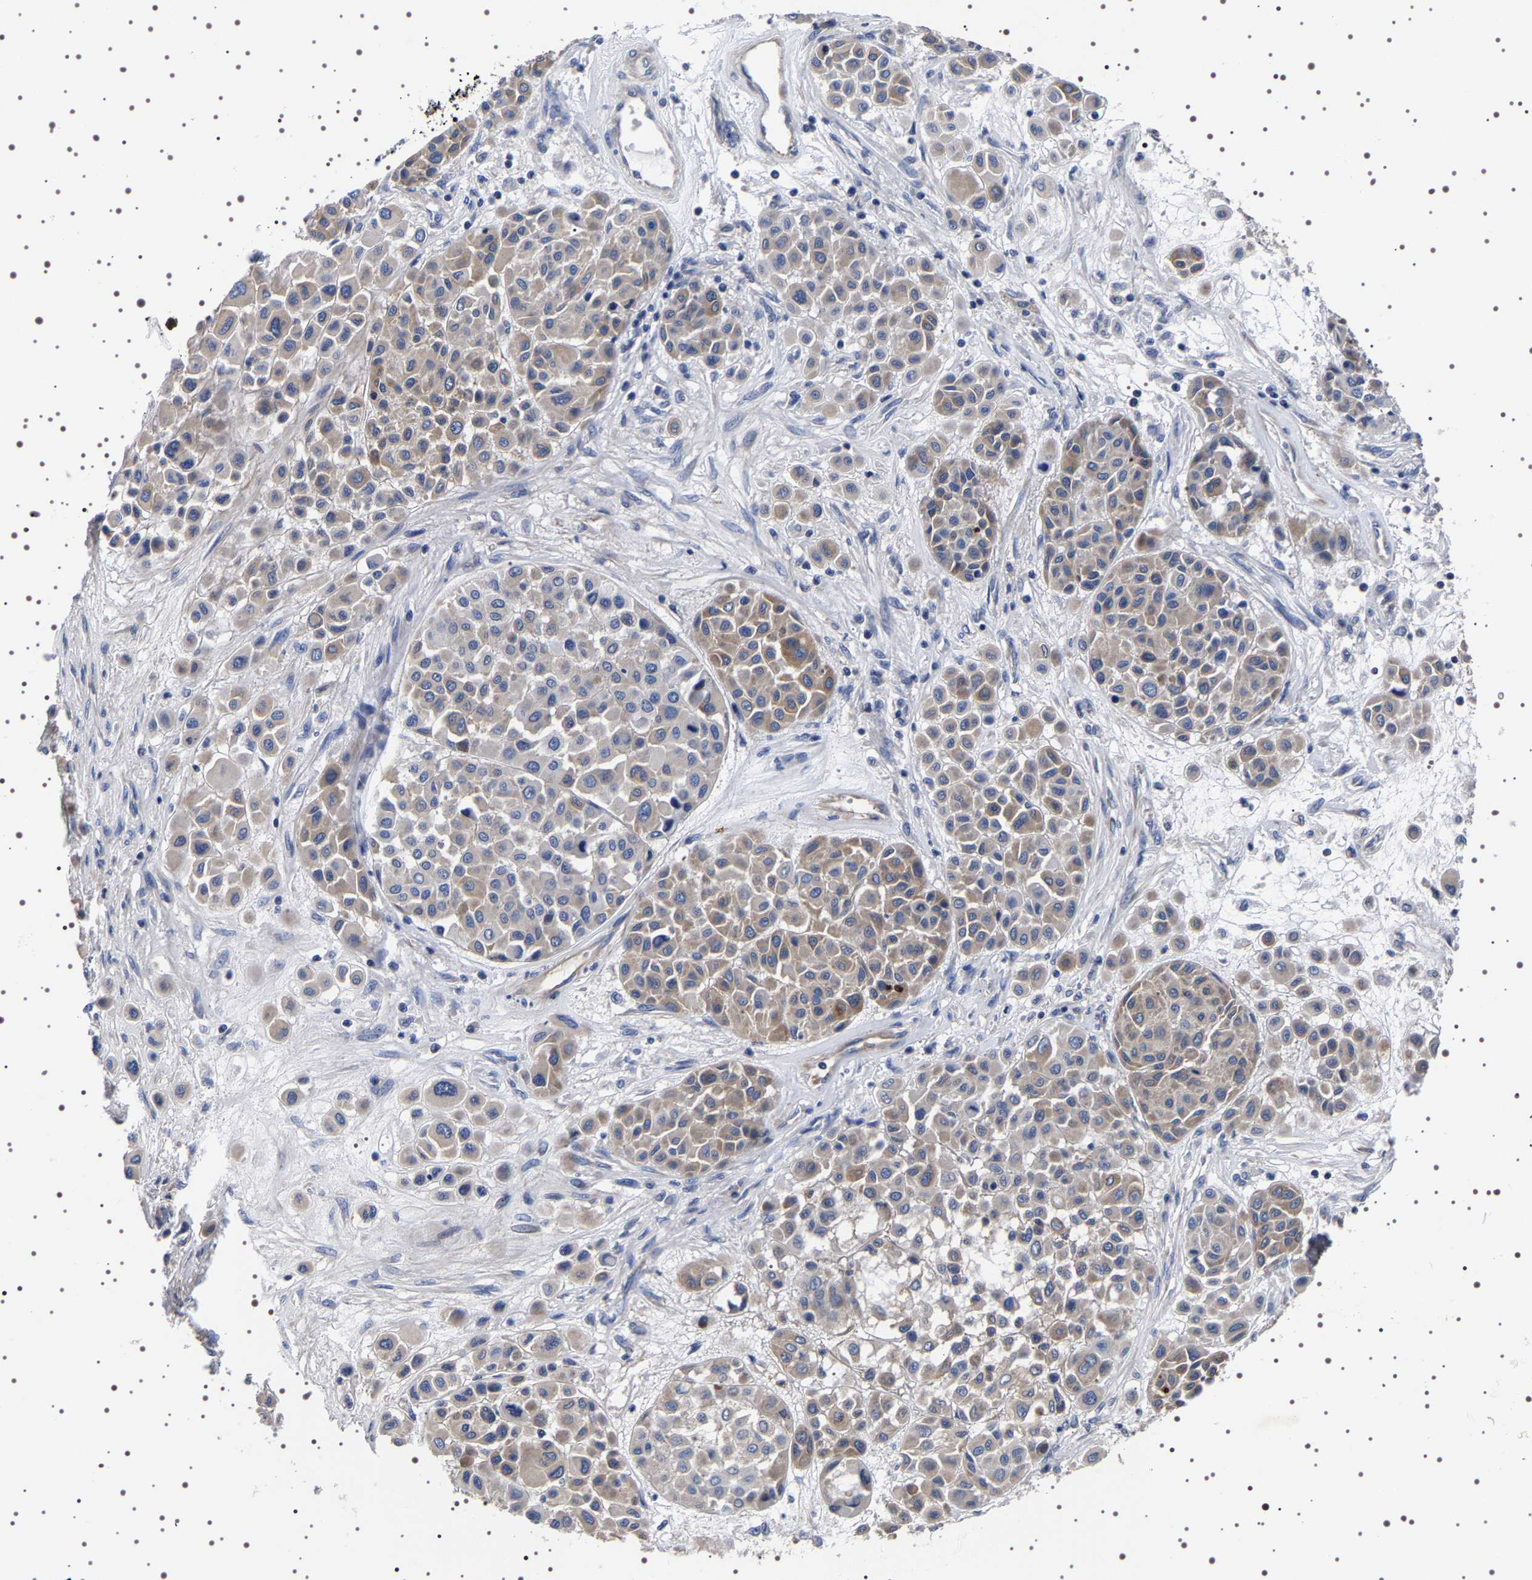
{"staining": {"intensity": "weak", "quantity": "25%-75%", "location": "cytoplasmic/membranous"}, "tissue": "melanoma", "cell_type": "Tumor cells", "image_type": "cancer", "snomed": [{"axis": "morphology", "description": "Malignant melanoma, Metastatic site"}, {"axis": "topography", "description": "Soft tissue"}], "caption": "Melanoma stained for a protein demonstrates weak cytoplasmic/membranous positivity in tumor cells.", "gene": "DARS1", "patient": {"sex": "male", "age": 41}}